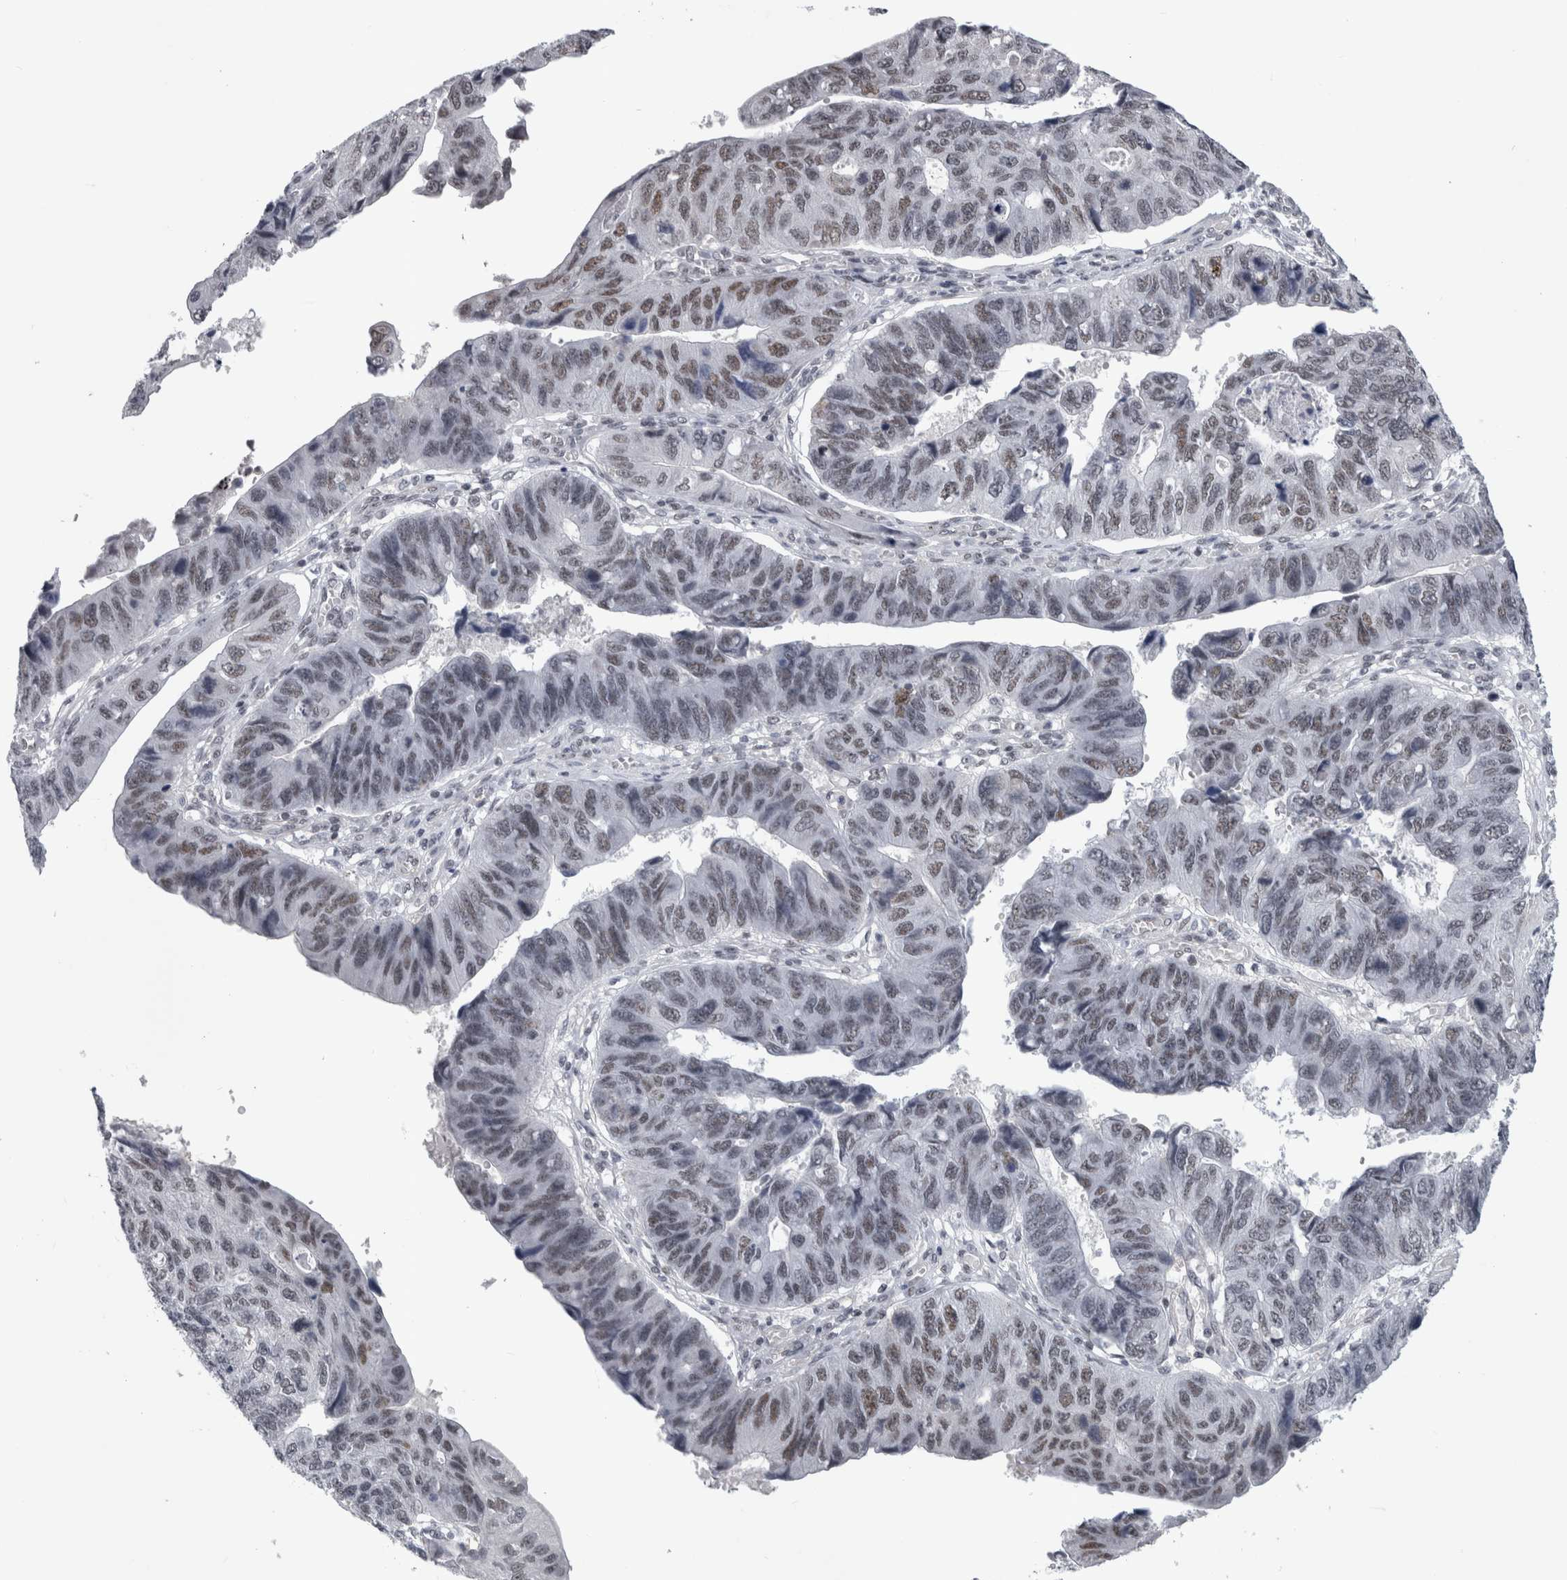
{"staining": {"intensity": "weak", "quantity": ">75%", "location": "nuclear"}, "tissue": "stomach cancer", "cell_type": "Tumor cells", "image_type": "cancer", "snomed": [{"axis": "morphology", "description": "Adenocarcinoma, NOS"}, {"axis": "topography", "description": "Stomach"}], "caption": "Immunohistochemical staining of stomach cancer reveals weak nuclear protein expression in approximately >75% of tumor cells. Nuclei are stained in blue.", "gene": "ARID4B", "patient": {"sex": "male", "age": 59}}